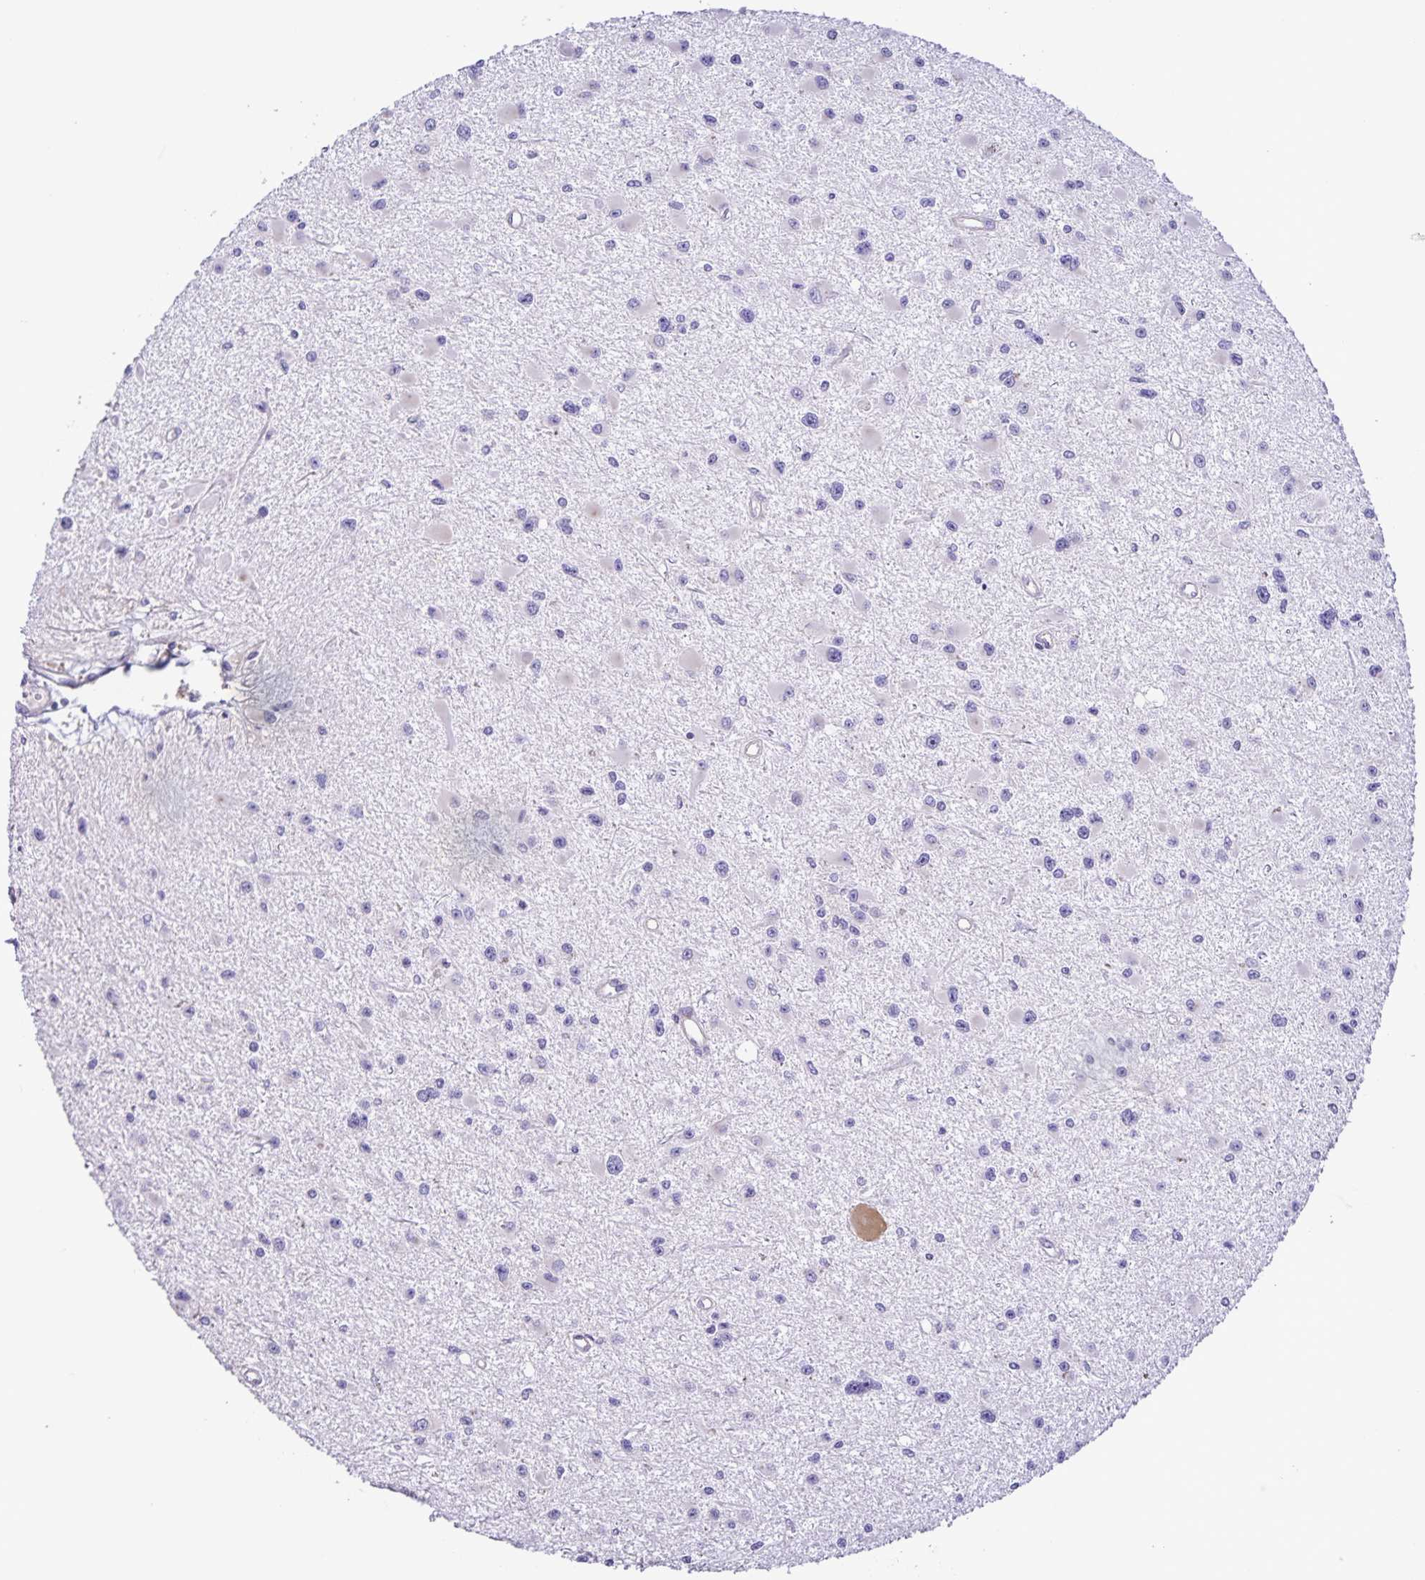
{"staining": {"intensity": "negative", "quantity": "none", "location": "none"}, "tissue": "glioma", "cell_type": "Tumor cells", "image_type": "cancer", "snomed": [{"axis": "morphology", "description": "Glioma, malignant, High grade"}, {"axis": "topography", "description": "Brain"}], "caption": "This is an immunohistochemistry (IHC) image of high-grade glioma (malignant). There is no positivity in tumor cells.", "gene": "BOLL", "patient": {"sex": "male", "age": 54}}